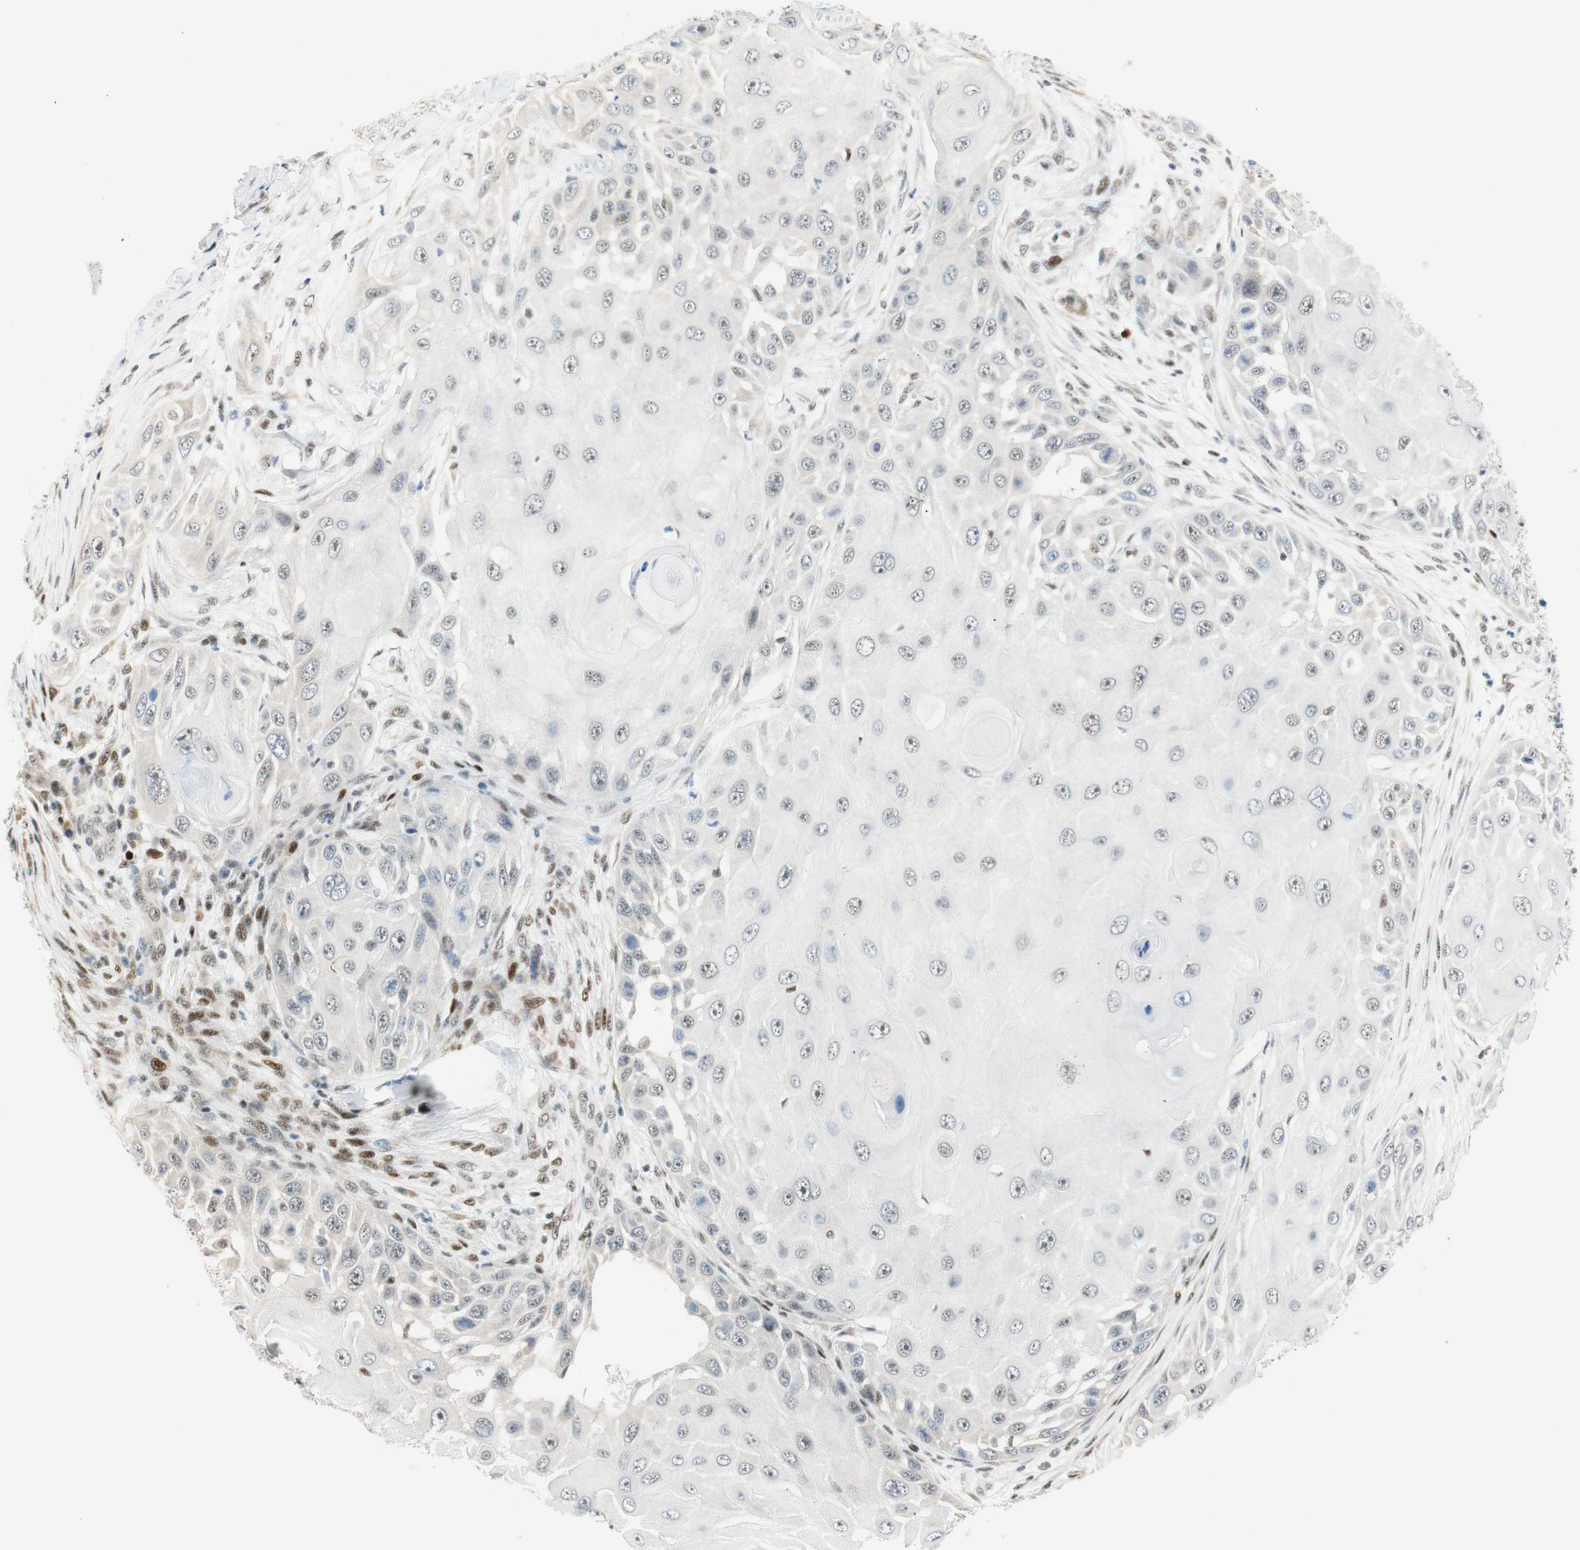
{"staining": {"intensity": "negative", "quantity": "none", "location": "none"}, "tissue": "skin cancer", "cell_type": "Tumor cells", "image_type": "cancer", "snomed": [{"axis": "morphology", "description": "Squamous cell carcinoma, NOS"}, {"axis": "topography", "description": "Skin"}], "caption": "The photomicrograph shows no significant staining in tumor cells of skin squamous cell carcinoma.", "gene": "MSX2", "patient": {"sex": "female", "age": 44}}